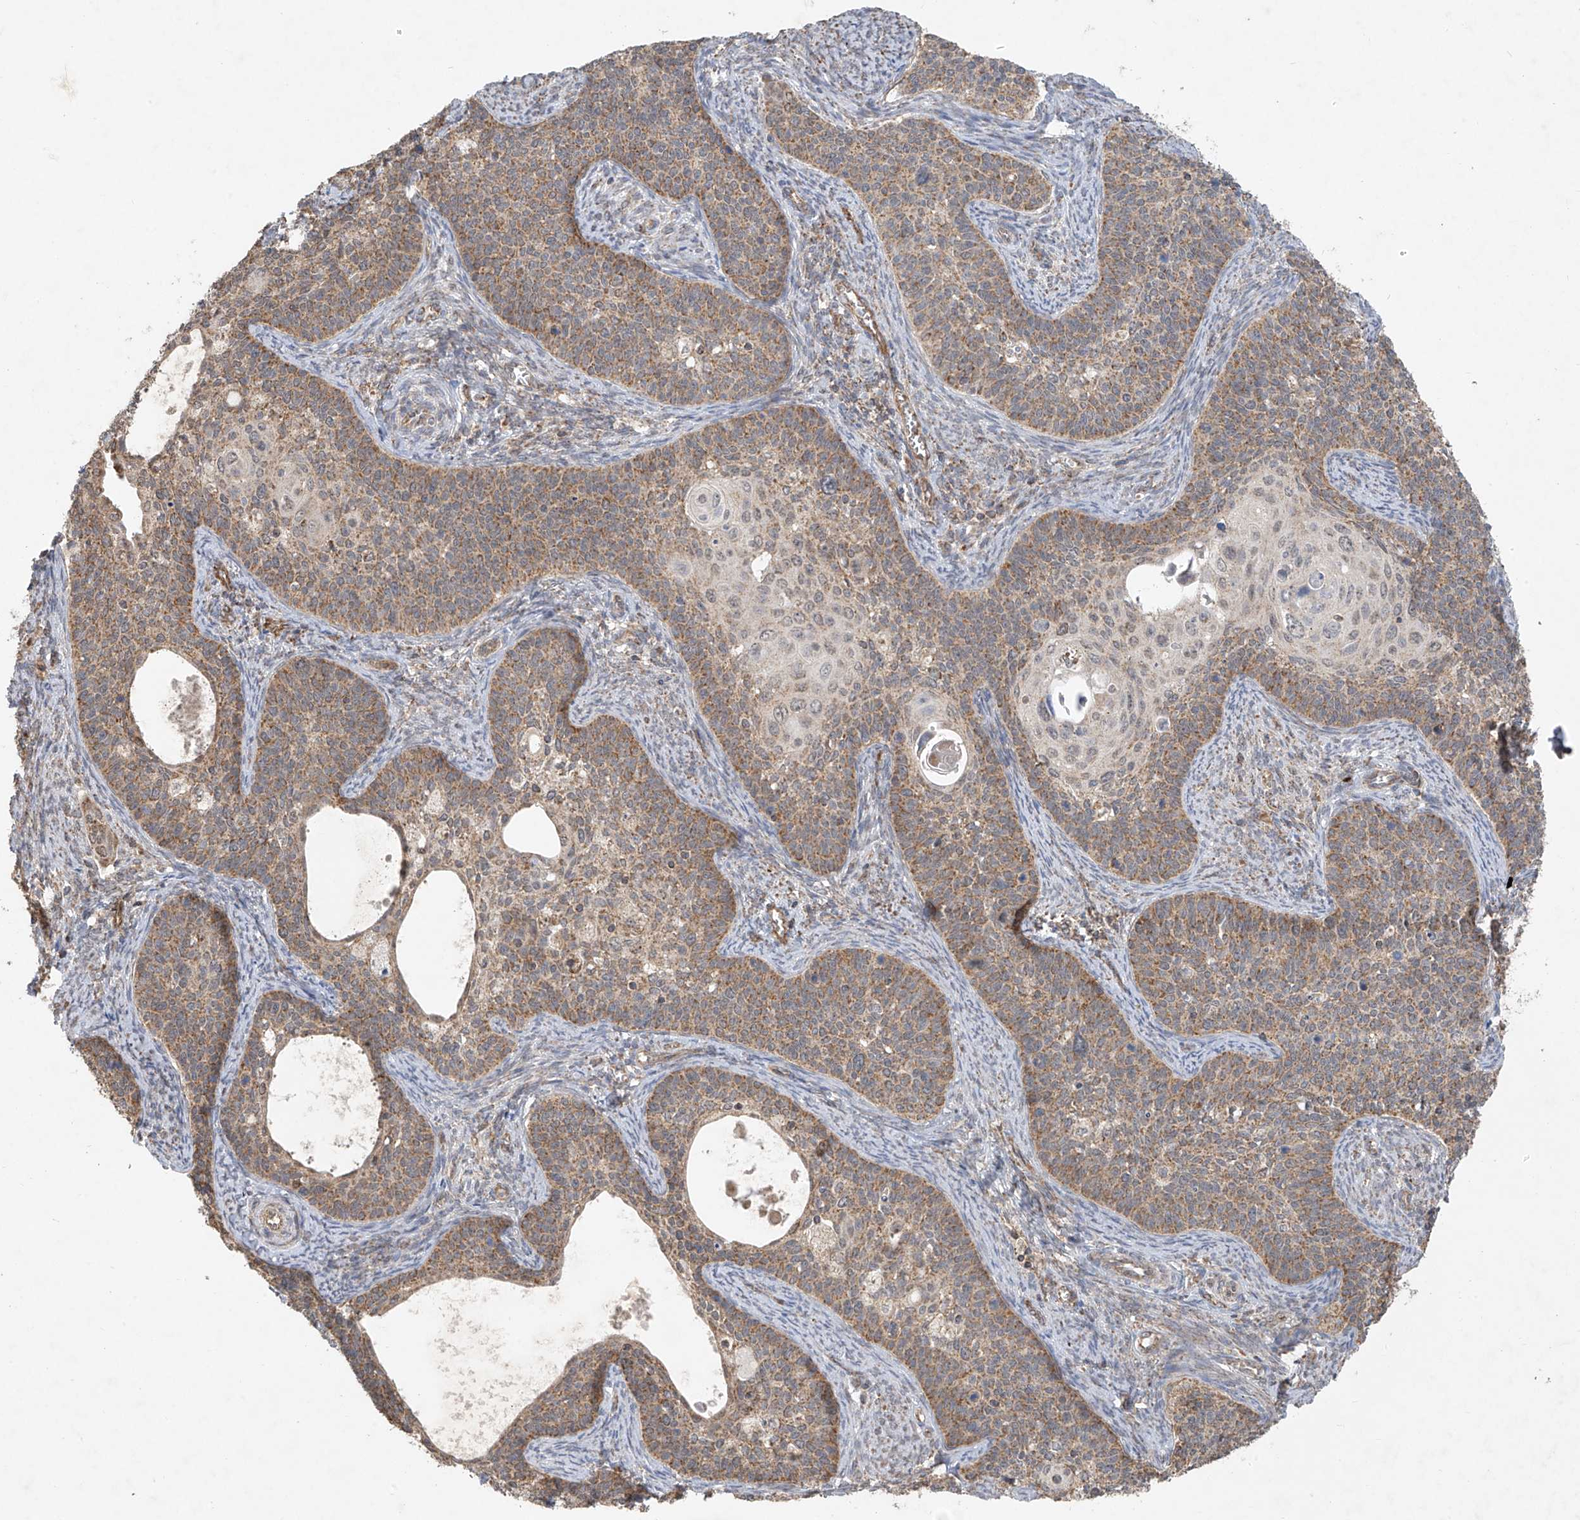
{"staining": {"intensity": "moderate", "quantity": ">75%", "location": "cytoplasmic/membranous"}, "tissue": "cervical cancer", "cell_type": "Tumor cells", "image_type": "cancer", "snomed": [{"axis": "morphology", "description": "Squamous cell carcinoma, NOS"}, {"axis": "topography", "description": "Cervix"}], "caption": "This is a histology image of immunohistochemistry (IHC) staining of cervical cancer, which shows moderate staining in the cytoplasmic/membranous of tumor cells.", "gene": "UQCC1", "patient": {"sex": "female", "age": 33}}